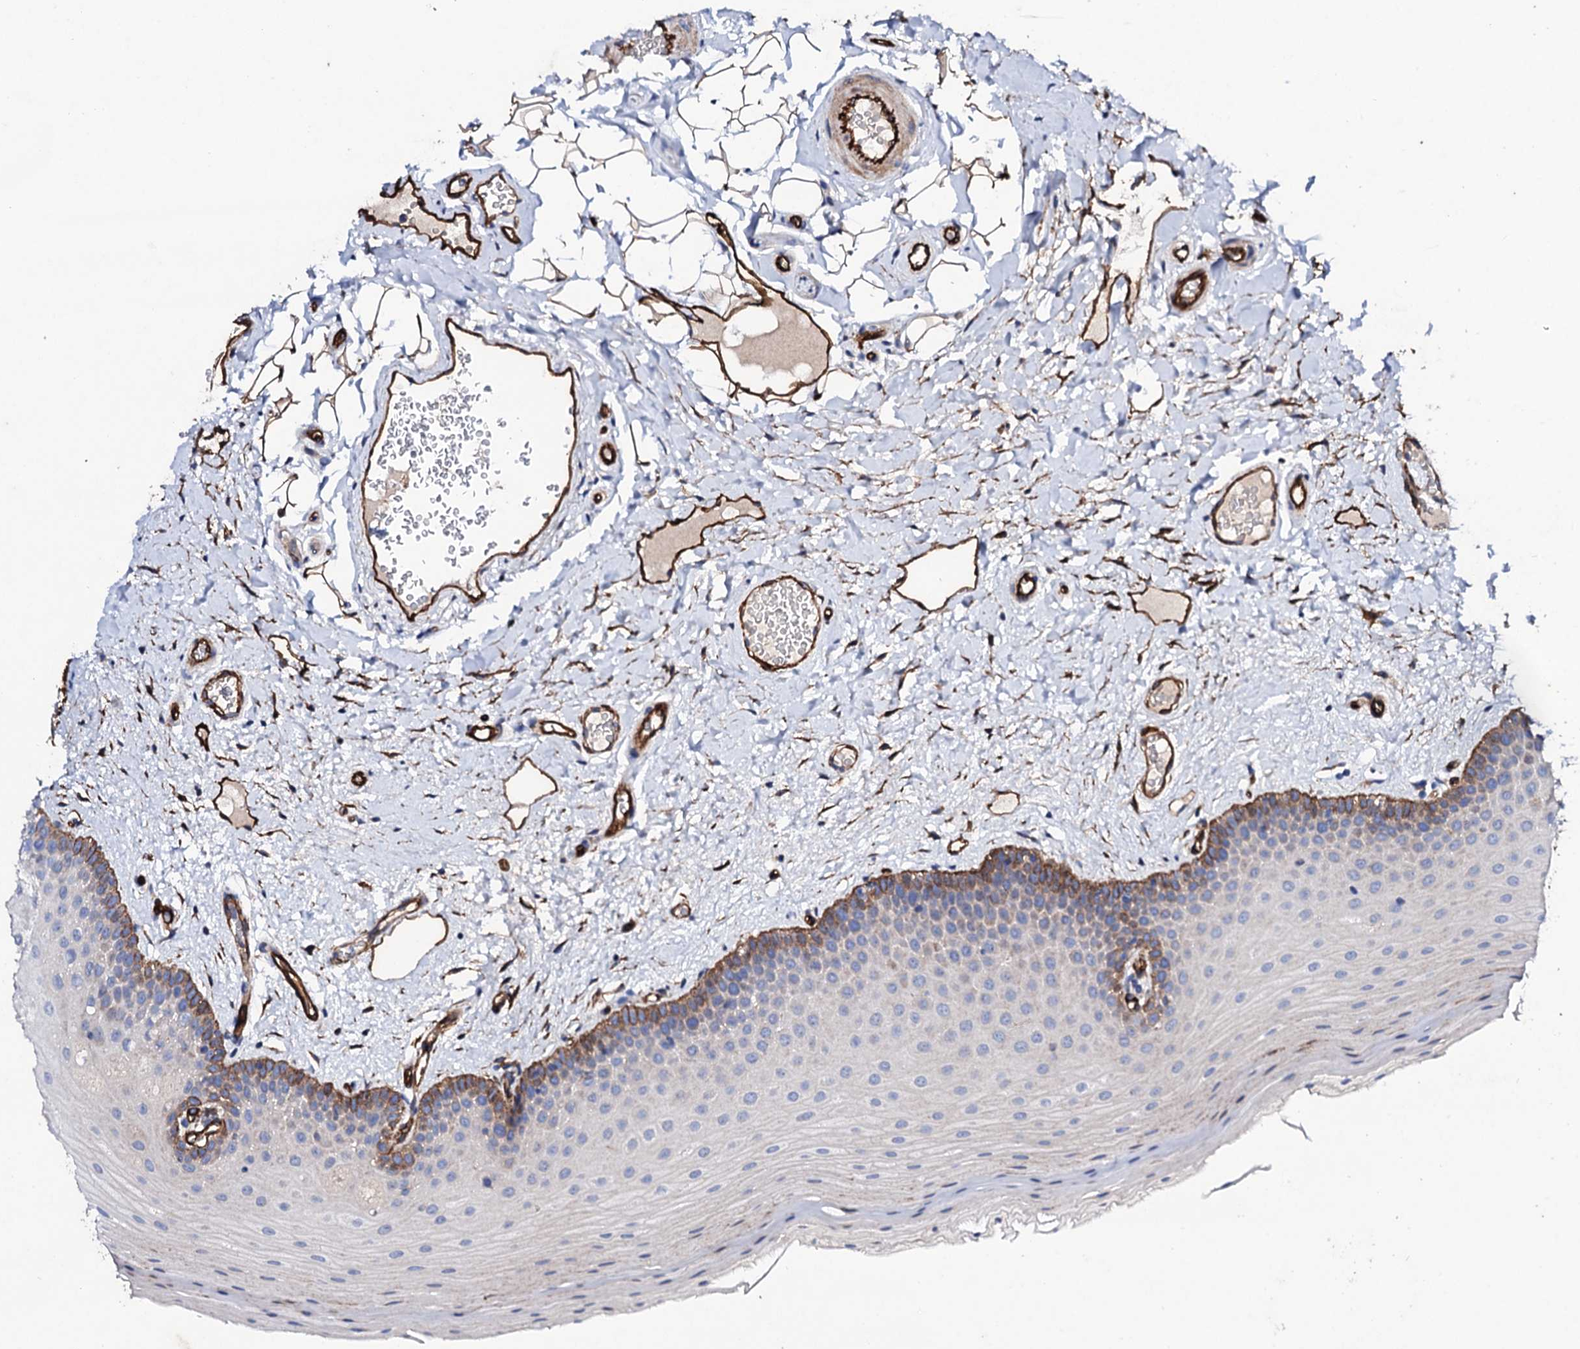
{"staining": {"intensity": "moderate", "quantity": "<25%", "location": "cytoplasmic/membranous"}, "tissue": "oral mucosa", "cell_type": "Squamous epithelial cells", "image_type": "normal", "snomed": [{"axis": "morphology", "description": "Normal tissue, NOS"}, {"axis": "topography", "description": "Oral tissue"}, {"axis": "topography", "description": "Tounge, NOS"}], "caption": "Squamous epithelial cells exhibit moderate cytoplasmic/membranous staining in approximately <25% of cells in unremarkable oral mucosa.", "gene": "DBX1", "patient": {"sex": "male", "age": 47}}